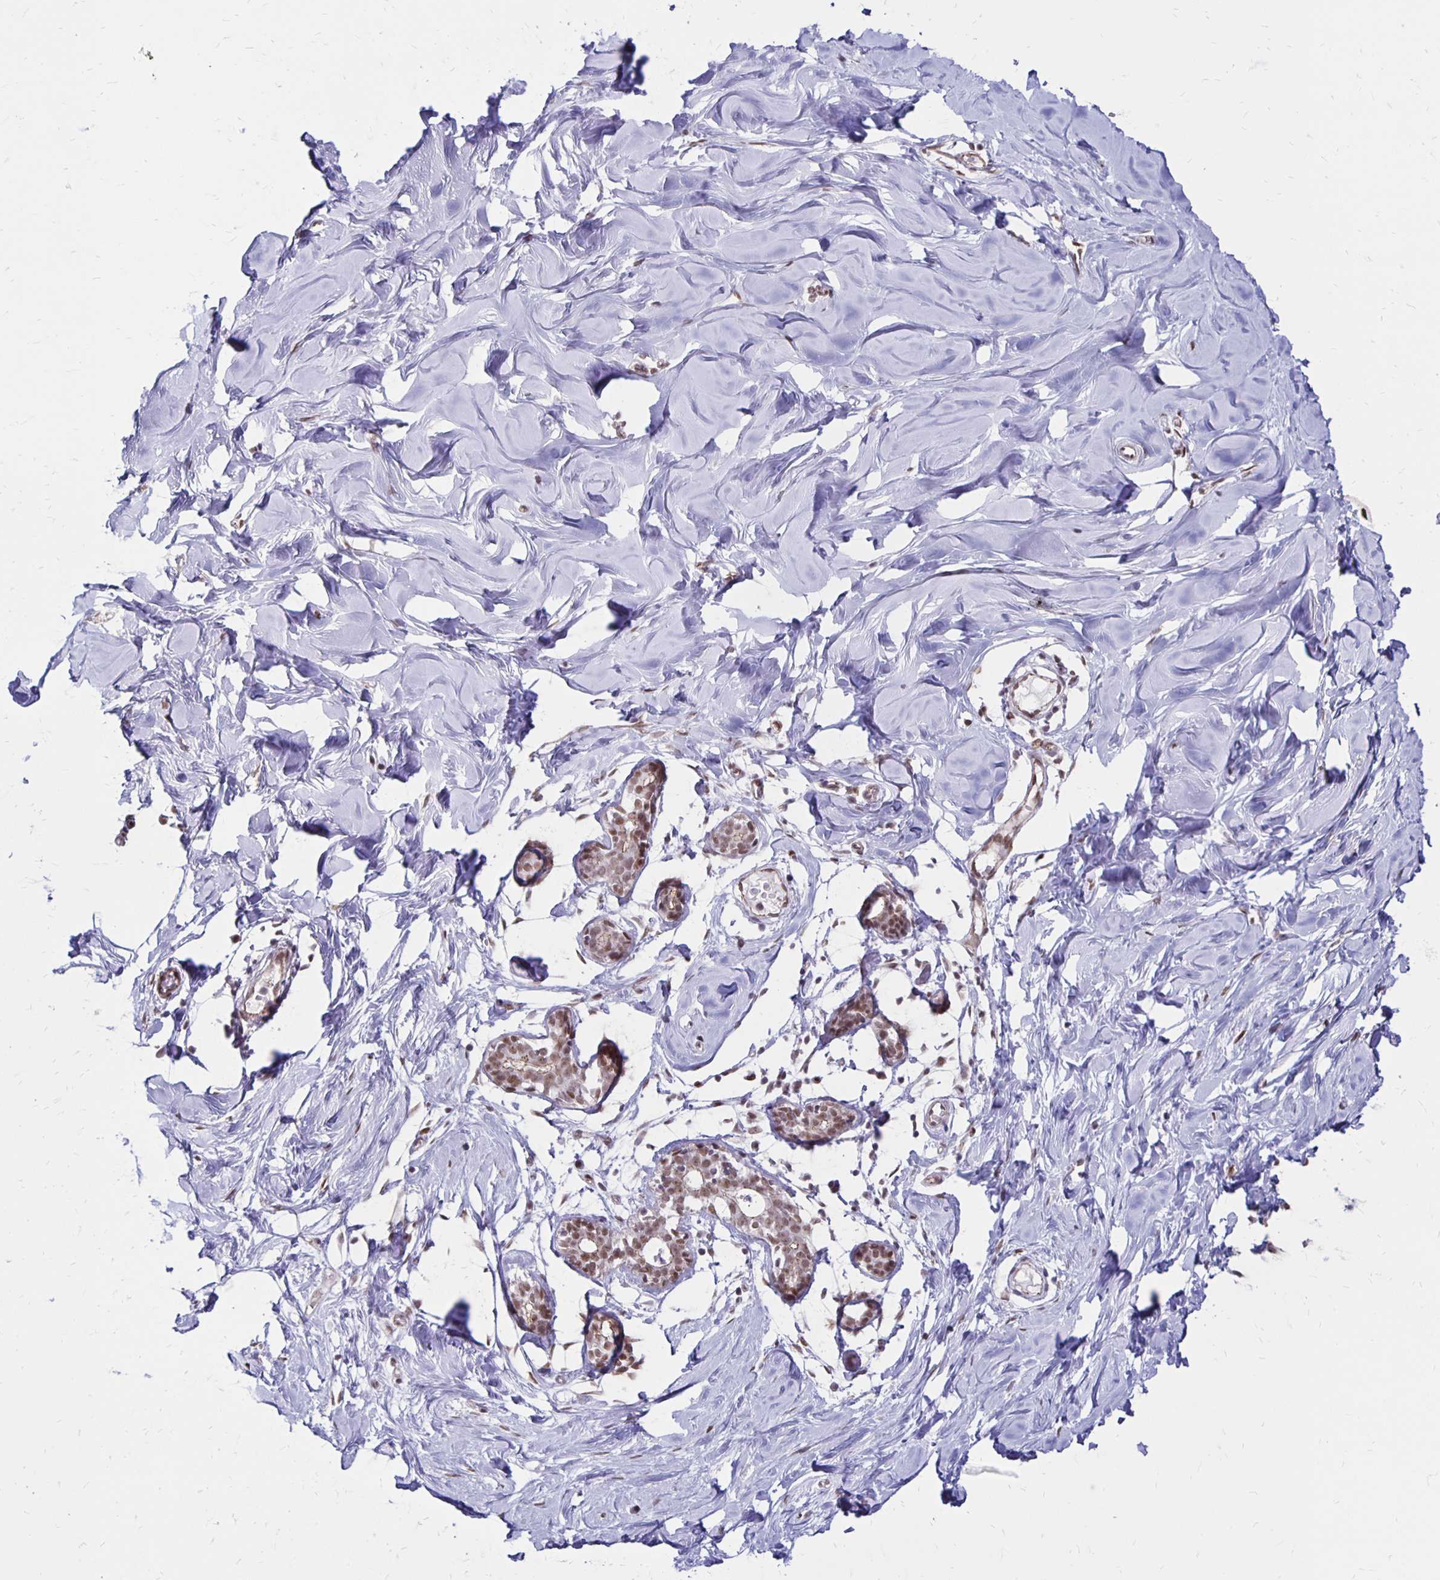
{"staining": {"intensity": "negative", "quantity": "none", "location": "none"}, "tissue": "breast", "cell_type": "Adipocytes", "image_type": "normal", "snomed": [{"axis": "morphology", "description": "Normal tissue, NOS"}, {"axis": "topography", "description": "Breast"}], "caption": "Immunohistochemistry (IHC) photomicrograph of normal human breast stained for a protein (brown), which displays no positivity in adipocytes. (DAB immunohistochemistry, high magnification).", "gene": "DDB2", "patient": {"sex": "female", "age": 27}}